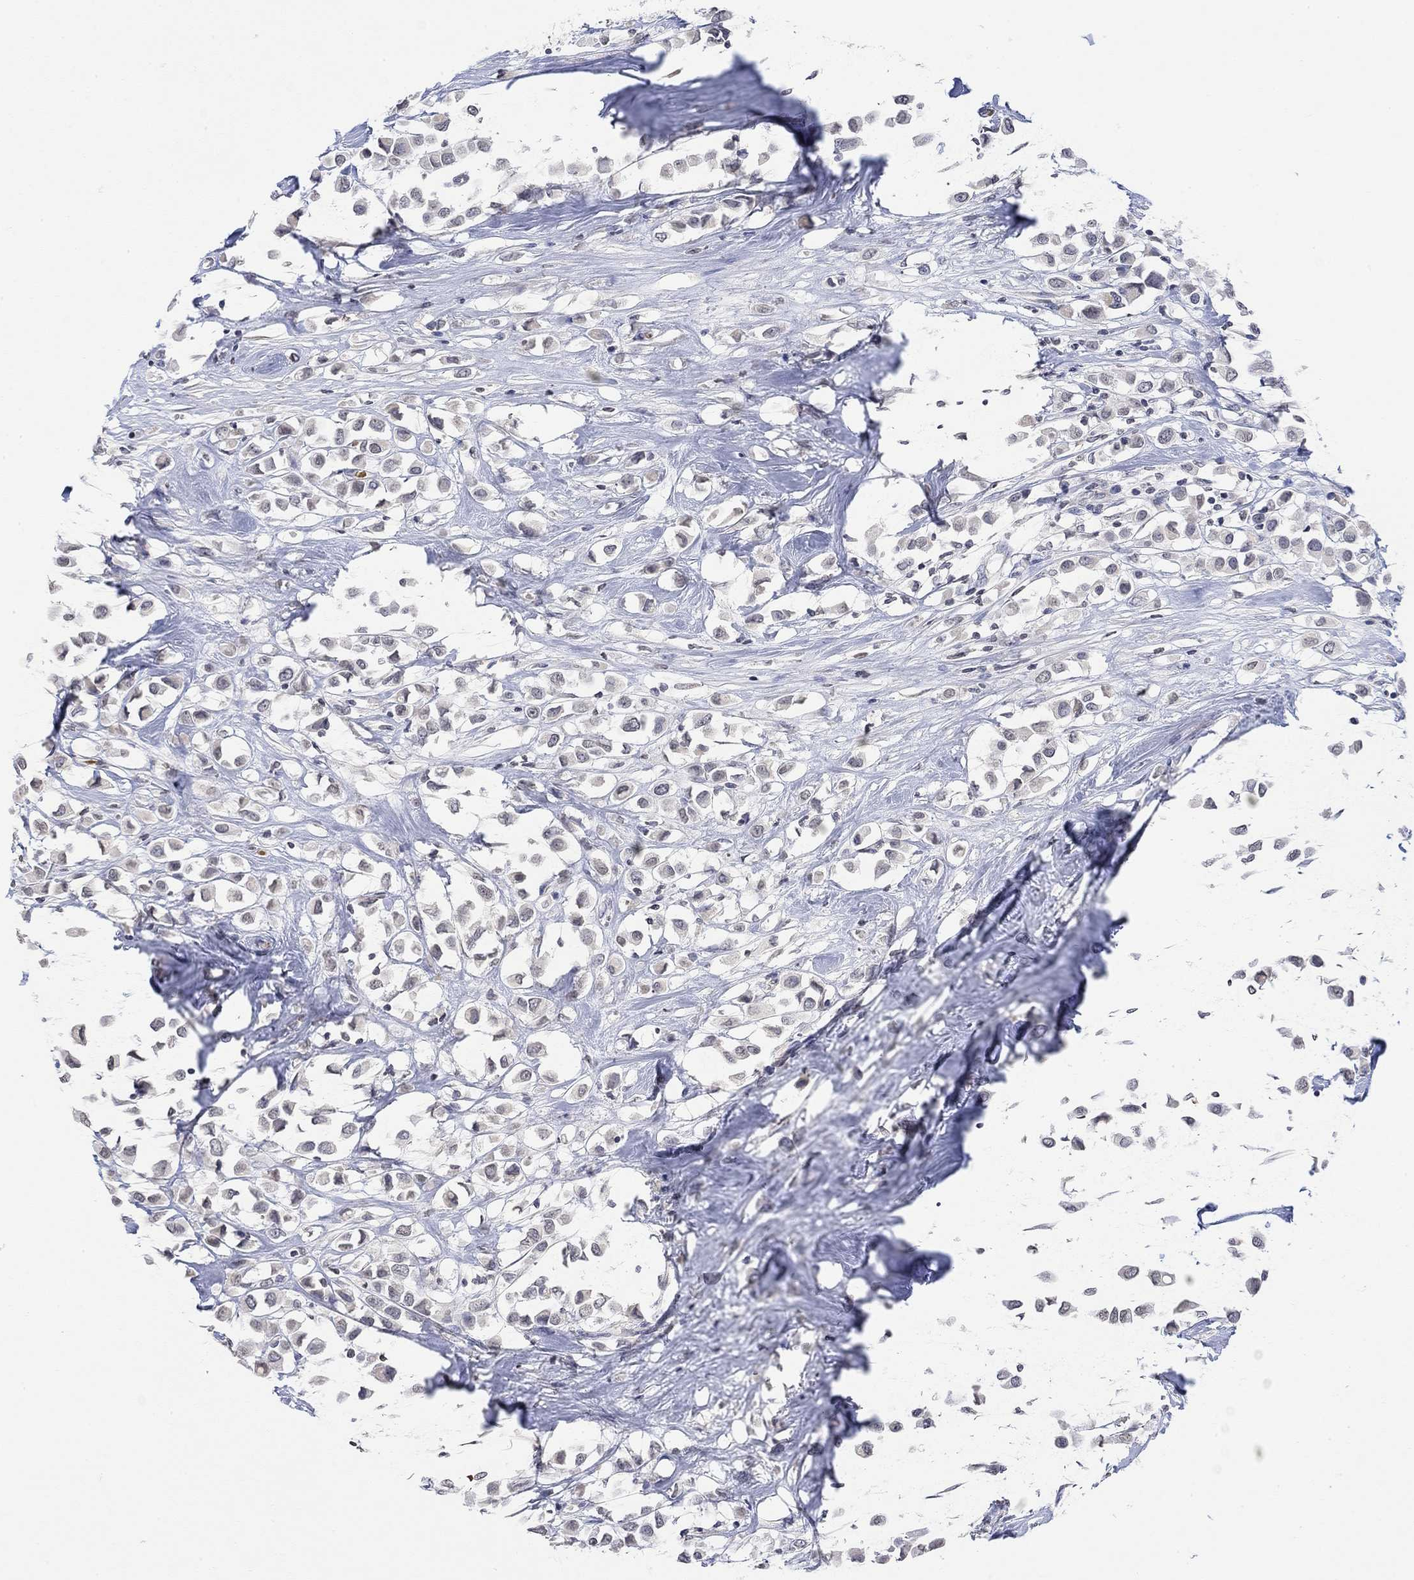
{"staining": {"intensity": "negative", "quantity": "none", "location": "none"}, "tissue": "breast cancer", "cell_type": "Tumor cells", "image_type": "cancer", "snomed": [{"axis": "morphology", "description": "Duct carcinoma"}, {"axis": "topography", "description": "Breast"}], "caption": "A high-resolution micrograph shows IHC staining of infiltrating ductal carcinoma (breast), which displays no significant staining in tumor cells.", "gene": "TMEM255A", "patient": {"sex": "female", "age": 61}}